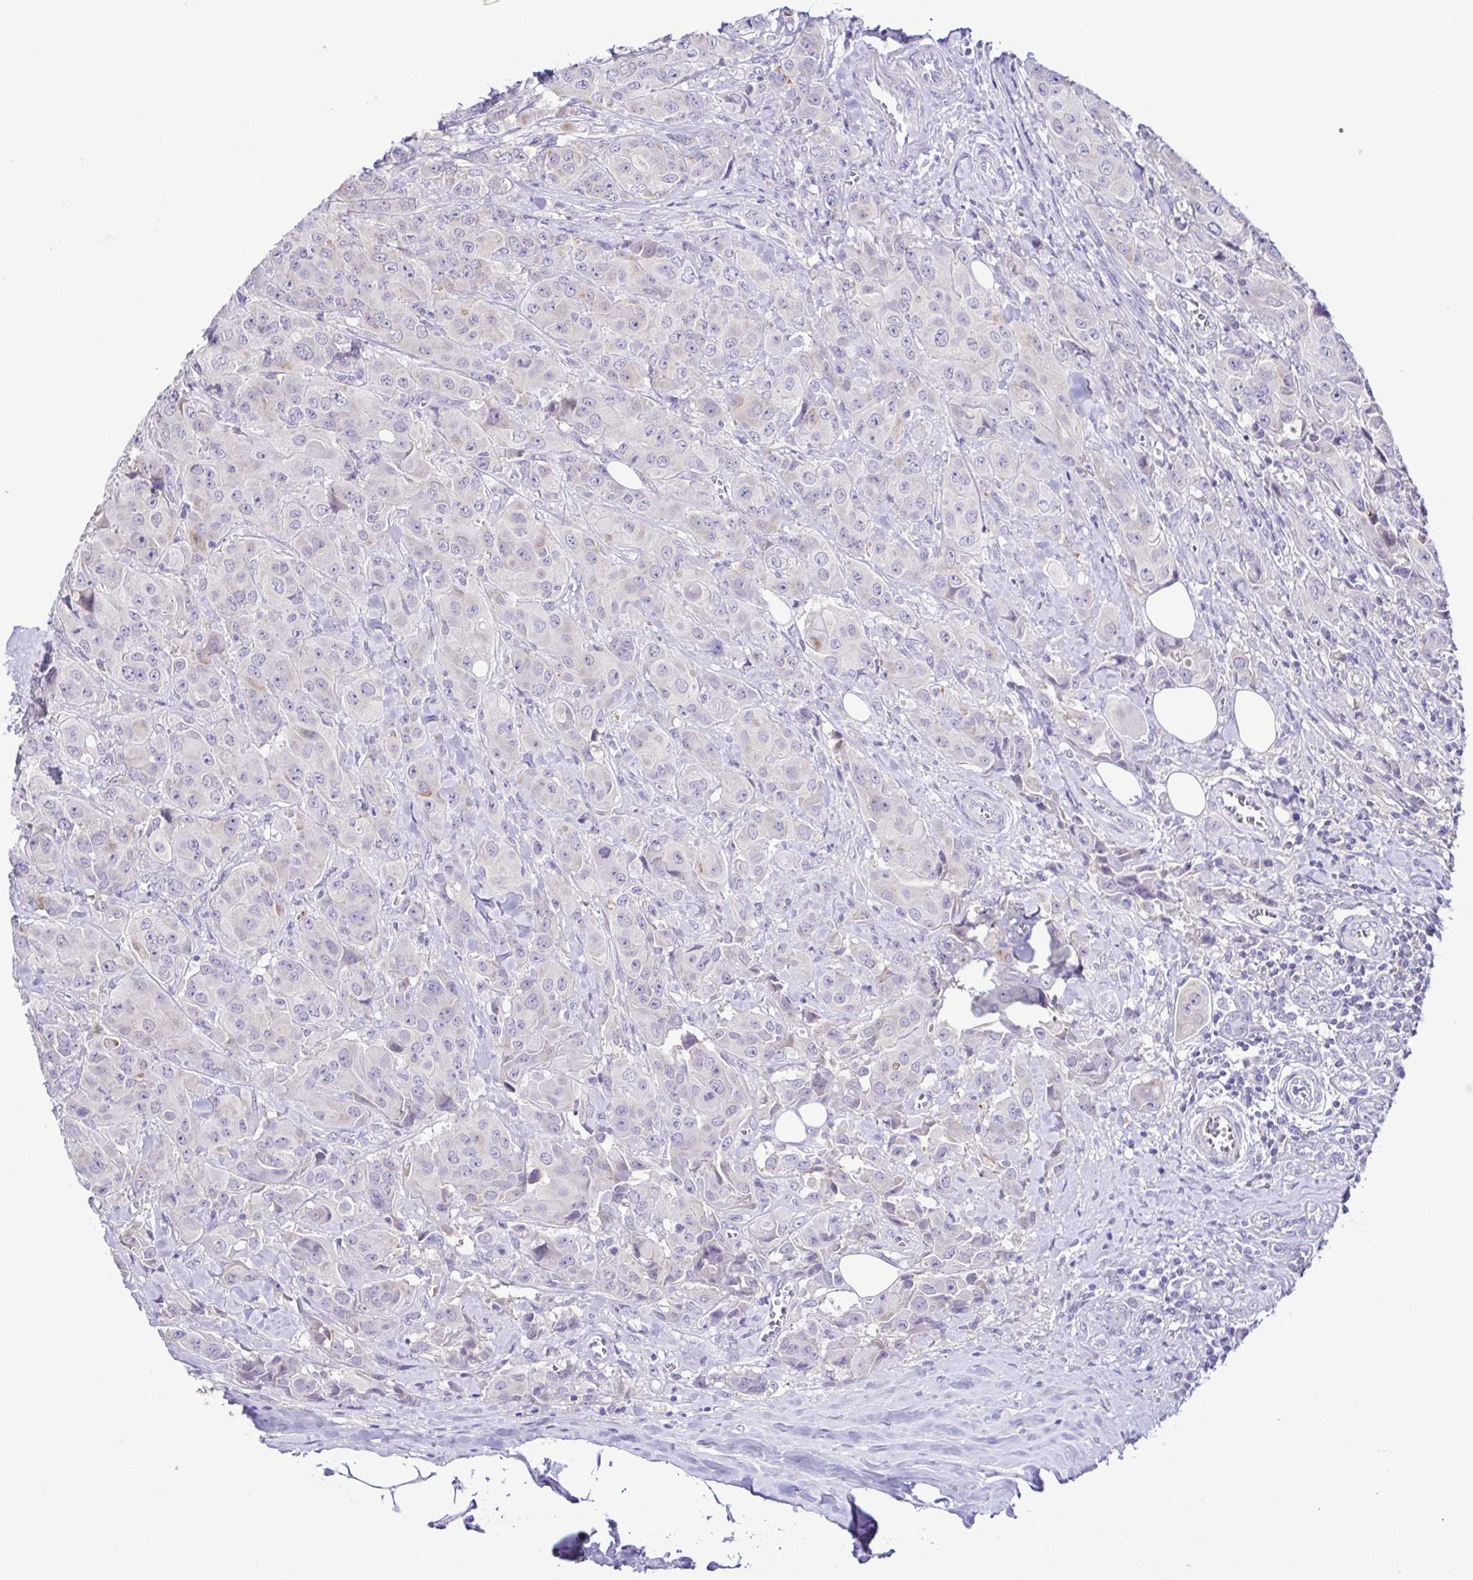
{"staining": {"intensity": "weak", "quantity": "<25%", "location": "cytoplasmic/membranous"}, "tissue": "breast cancer", "cell_type": "Tumor cells", "image_type": "cancer", "snomed": [{"axis": "morphology", "description": "Normal tissue, NOS"}, {"axis": "morphology", "description": "Duct carcinoma"}, {"axis": "topography", "description": "Breast"}], "caption": "This is an IHC image of breast infiltrating ductal carcinoma. There is no staining in tumor cells.", "gene": "TERT", "patient": {"sex": "female", "age": 43}}